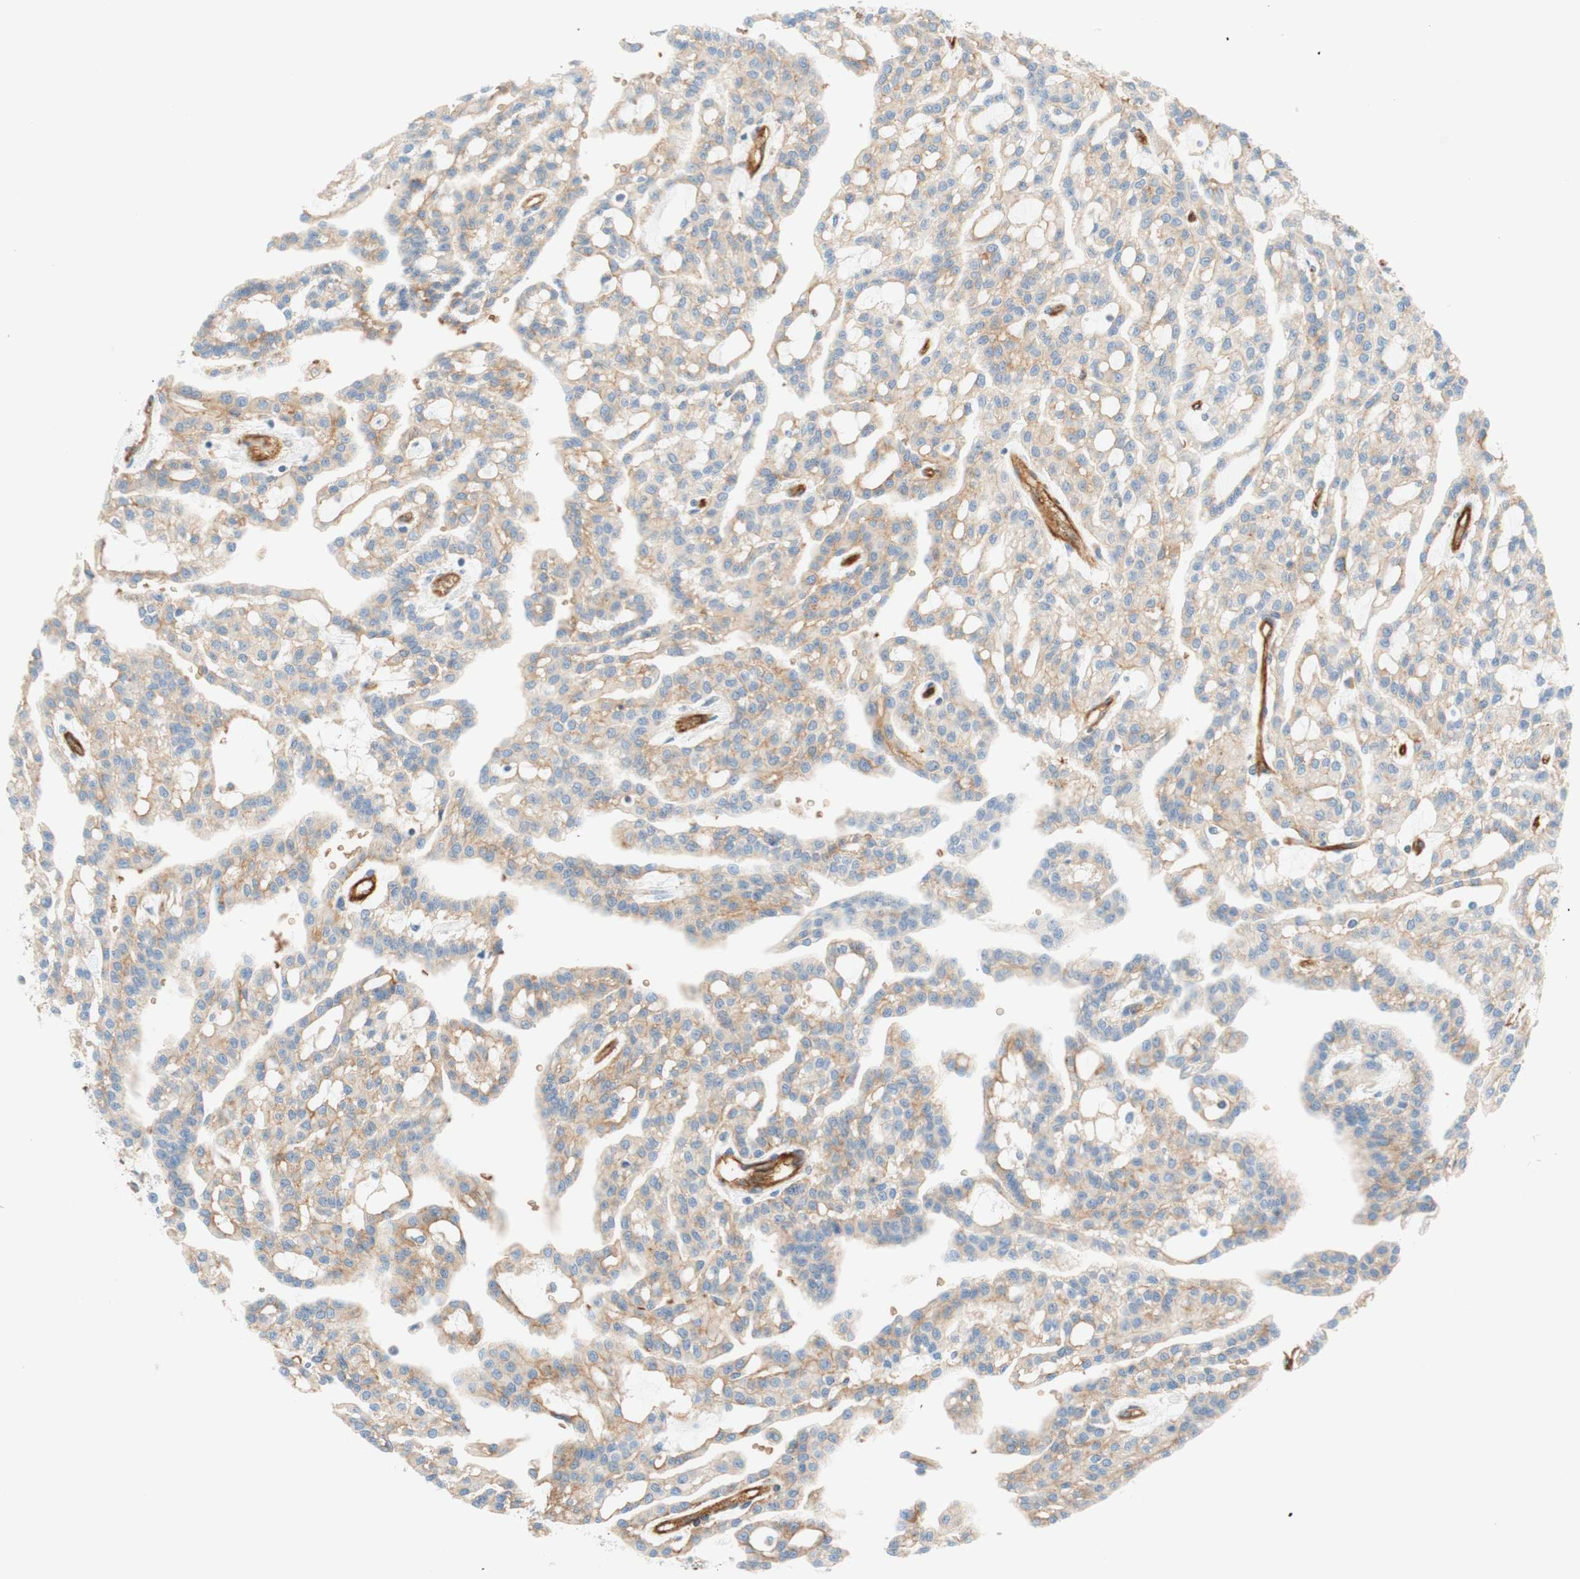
{"staining": {"intensity": "weak", "quantity": "25%-75%", "location": "cytoplasmic/membranous"}, "tissue": "renal cancer", "cell_type": "Tumor cells", "image_type": "cancer", "snomed": [{"axis": "morphology", "description": "Adenocarcinoma, NOS"}, {"axis": "topography", "description": "Kidney"}], "caption": "Renal cancer stained with a brown dye exhibits weak cytoplasmic/membranous positive positivity in about 25%-75% of tumor cells.", "gene": "STOM", "patient": {"sex": "male", "age": 63}}